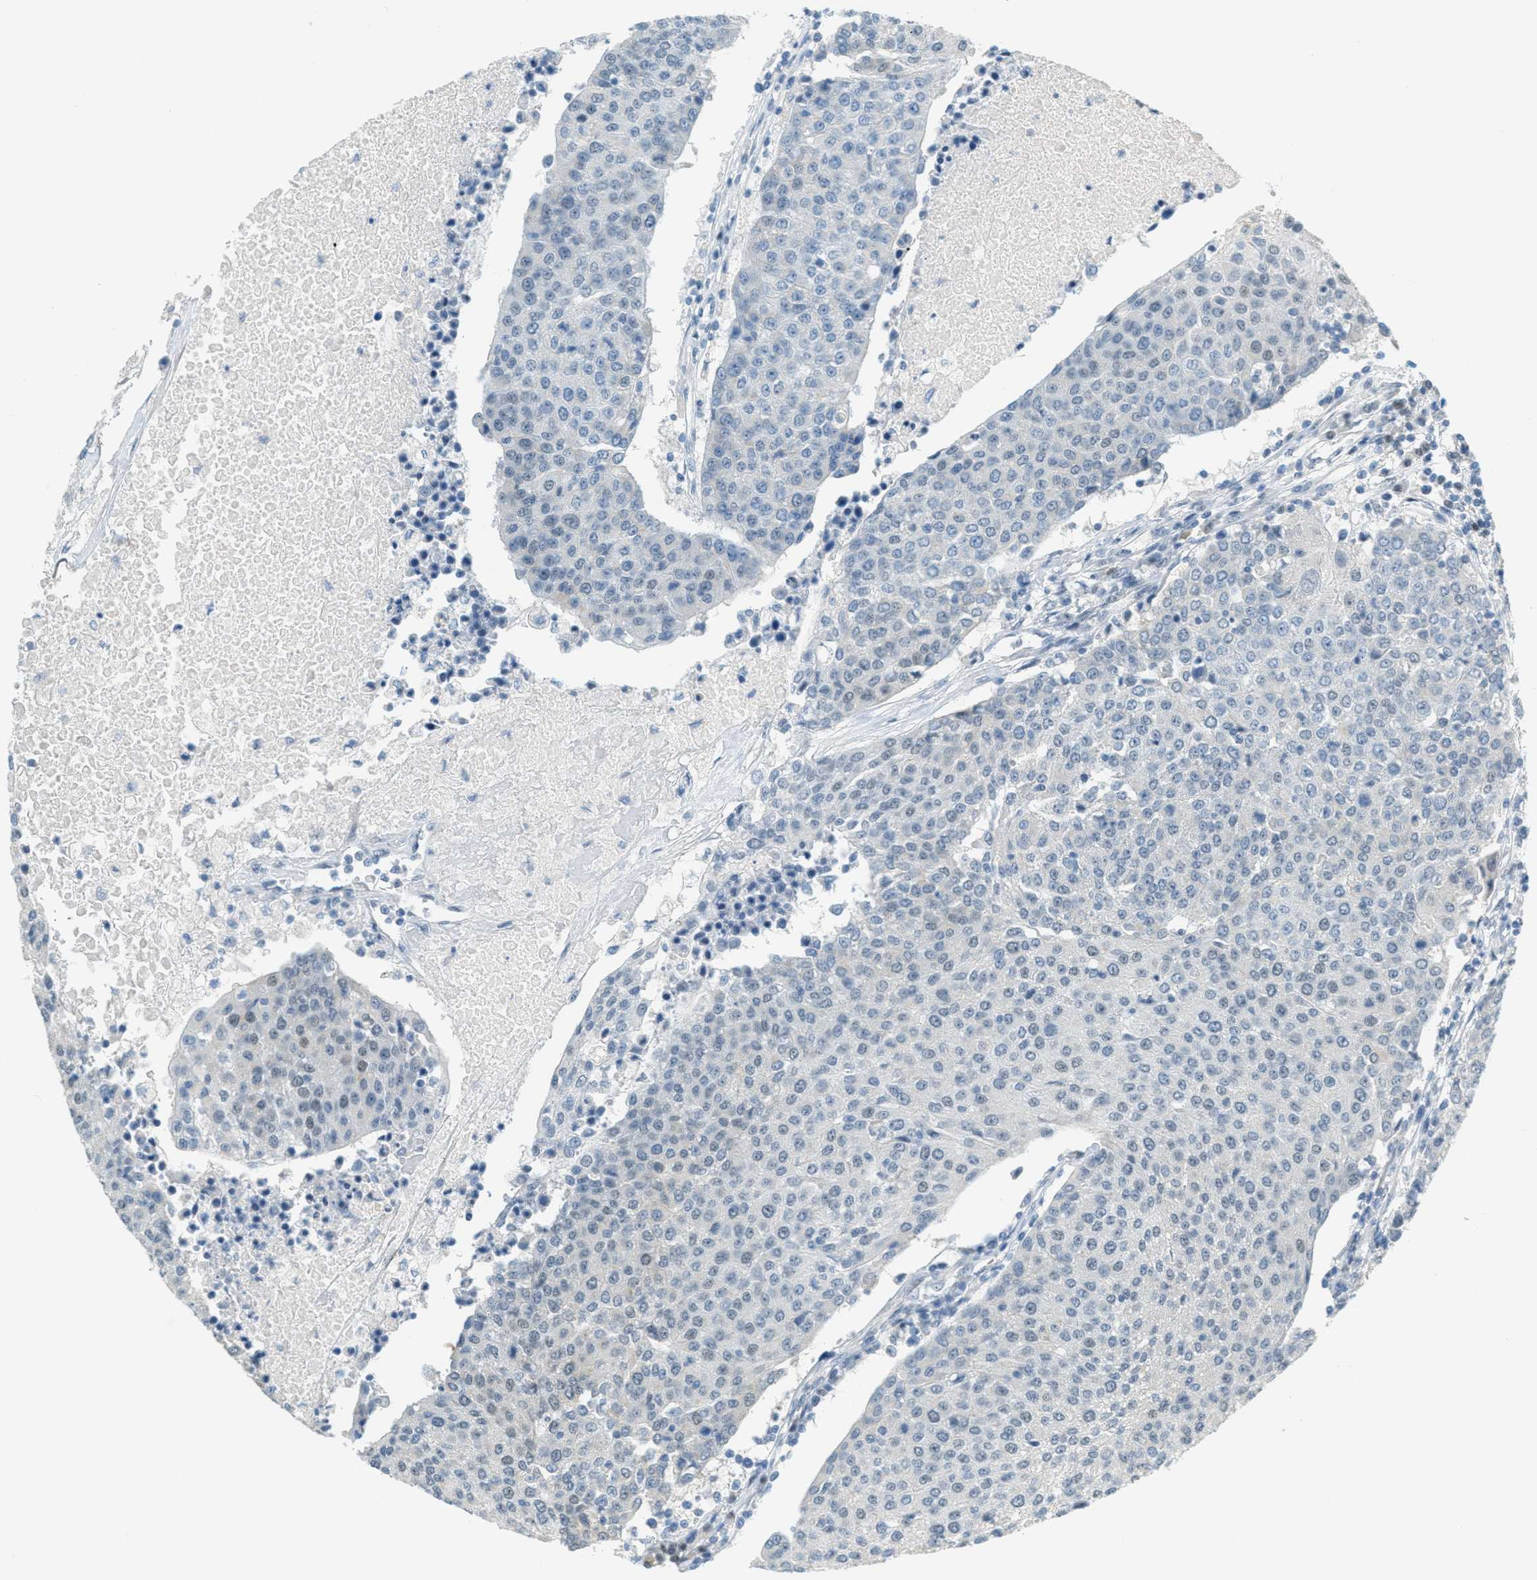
{"staining": {"intensity": "negative", "quantity": "none", "location": "none"}, "tissue": "urothelial cancer", "cell_type": "Tumor cells", "image_type": "cancer", "snomed": [{"axis": "morphology", "description": "Urothelial carcinoma, High grade"}, {"axis": "topography", "description": "Urinary bladder"}], "caption": "This is a histopathology image of immunohistochemistry (IHC) staining of high-grade urothelial carcinoma, which shows no expression in tumor cells.", "gene": "TCF3", "patient": {"sex": "female", "age": 85}}